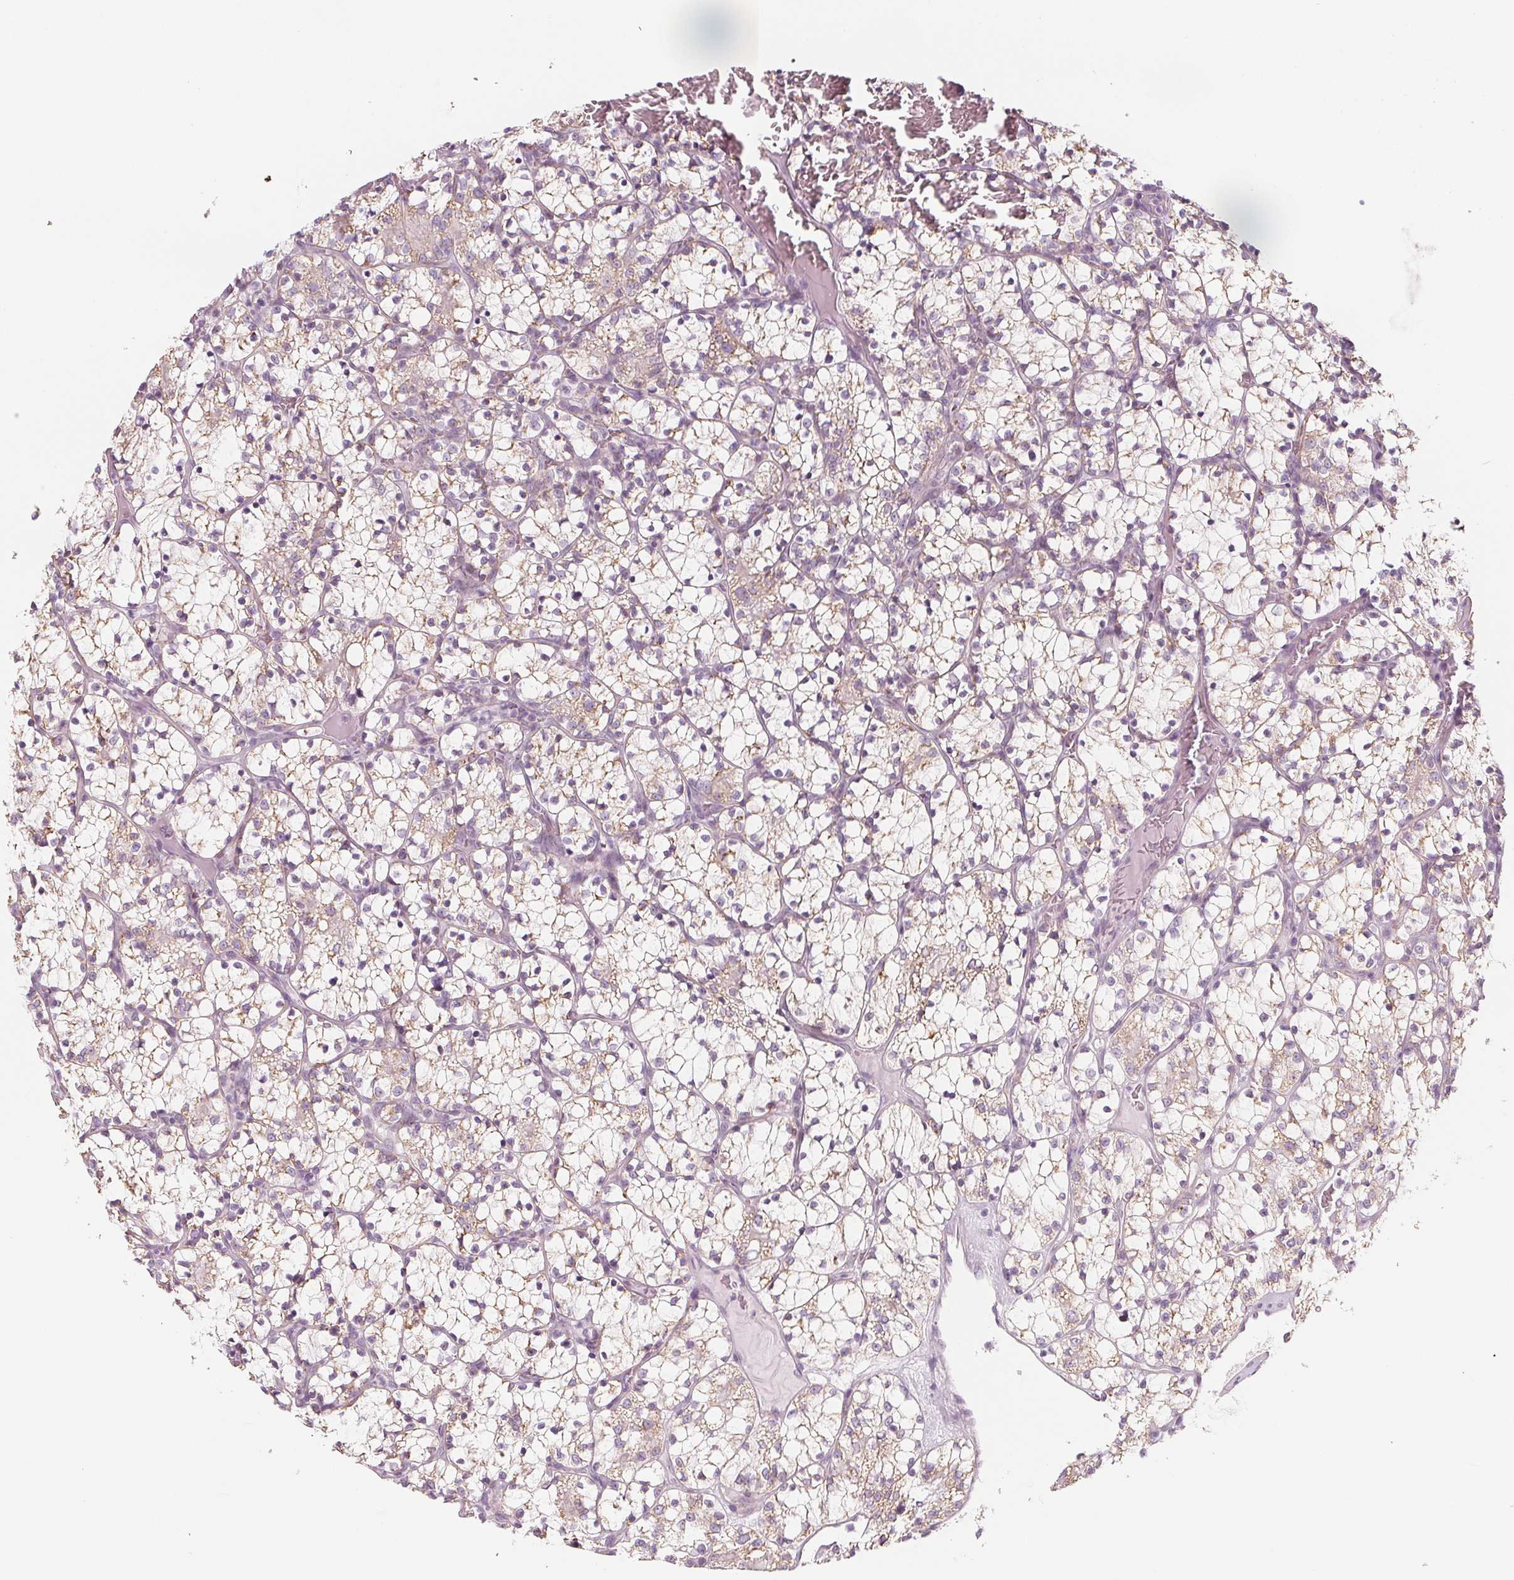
{"staining": {"intensity": "weak", "quantity": "<25%", "location": "cytoplasmic/membranous"}, "tissue": "renal cancer", "cell_type": "Tumor cells", "image_type": "cancer", "snomed": [{"axis": "morphology", "description": "Adenocarcinoma, NOS"}, {"axis": "topography", "description": "Kidney"}], "caption": "DAB immunohistochemical staining of human renal cancer (adenocarcinoma) shows no significant staining in tumor cells. (Brightfield microscopy of DAB (3,3'-diaminobenzidine) immunohistochemistry at high magnification).", "gene": "IL17C", "patient": {"sex": "female", "age": 69}}